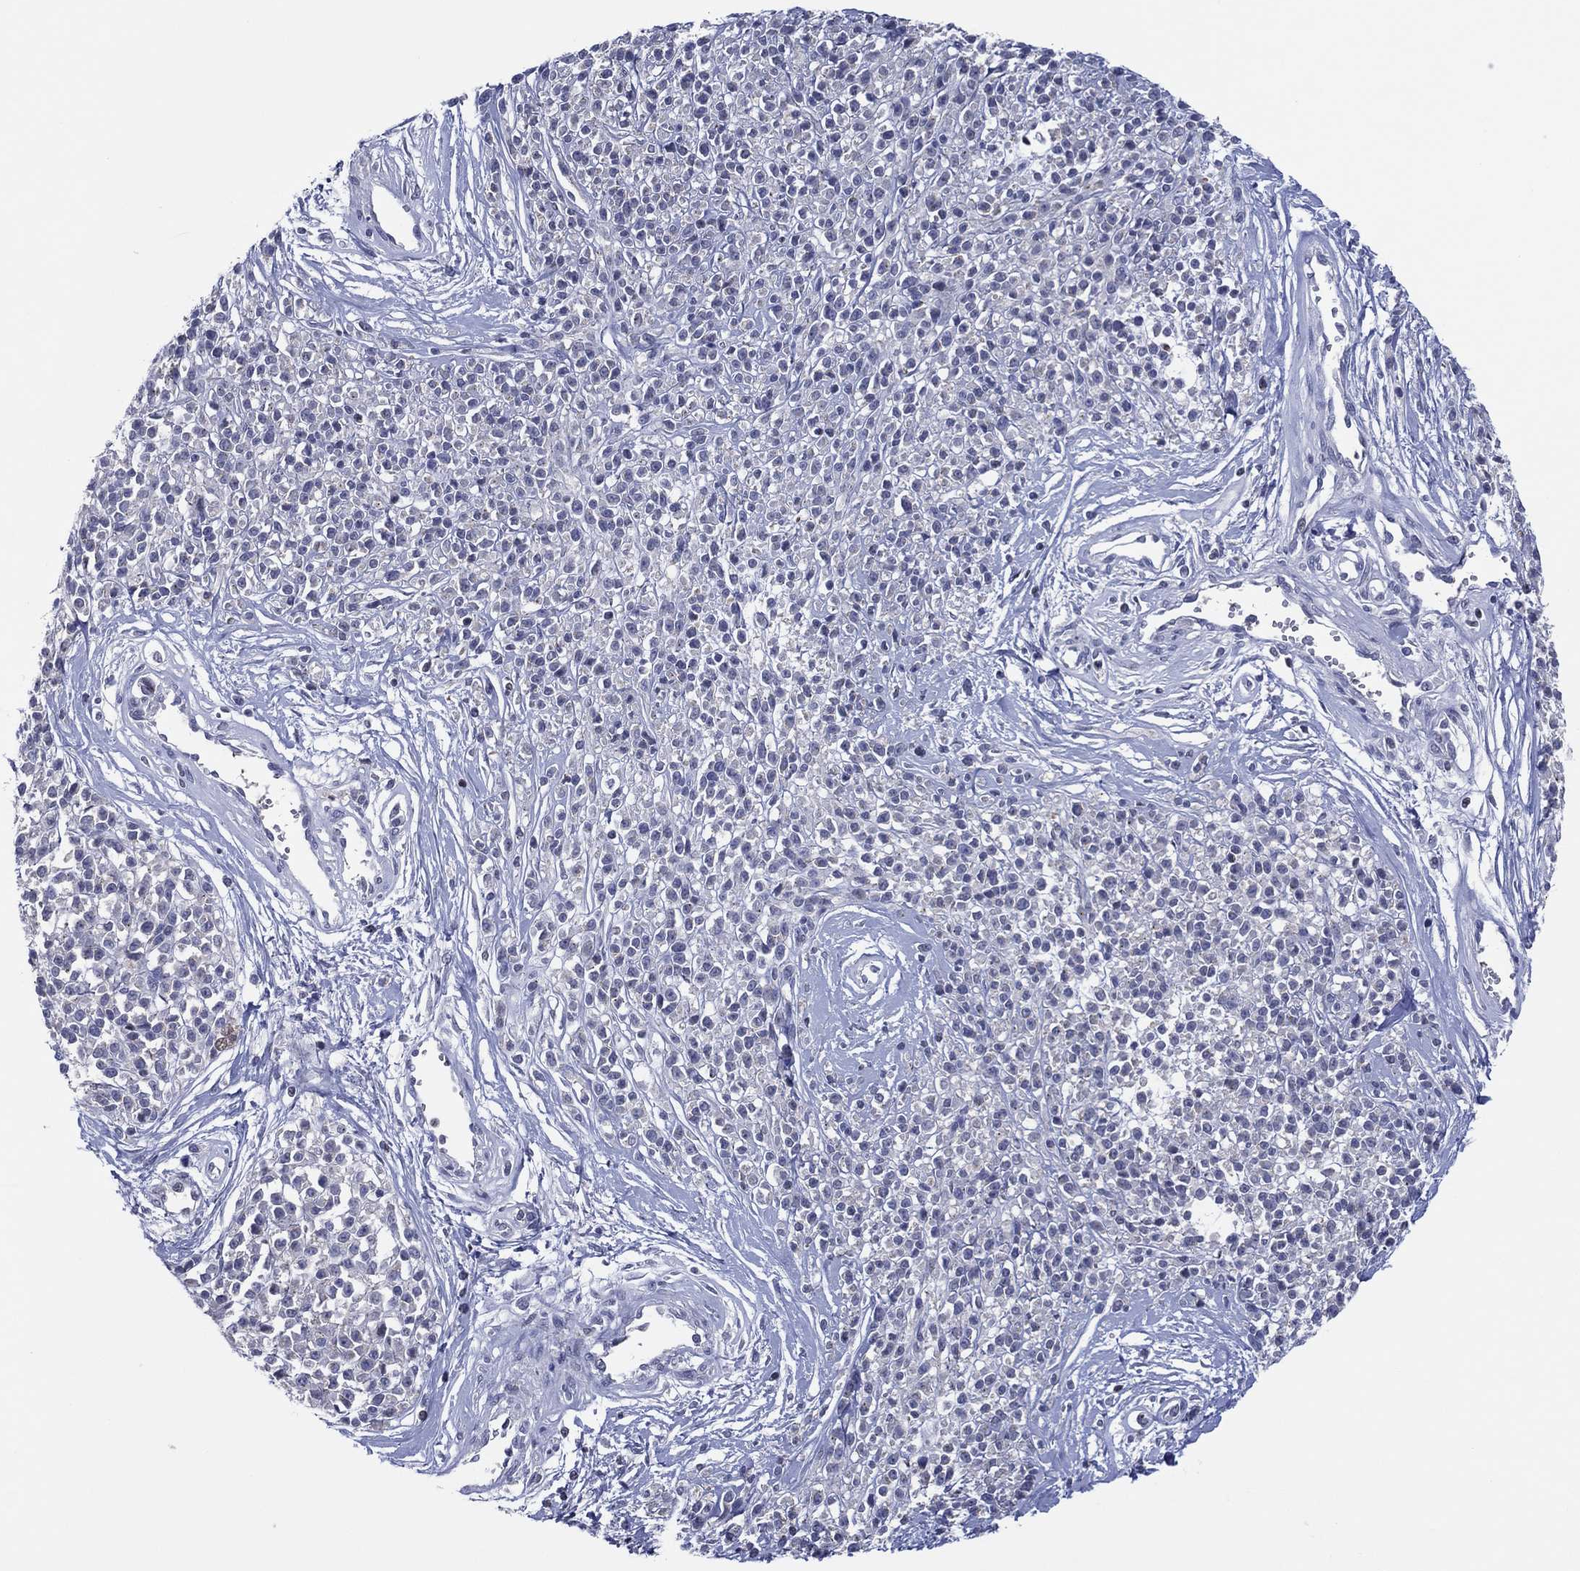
{"staining": {"intensity": "negative", "quantity": "none", "location": "none"}, "tissue": "melanoma", "cell_type": "Tumor cells", "image_type": "cancer", "snomed": [{"axis": "morphology", "description": "Malignant melanoma, NOS"}, {"axis": "topography", "description": "Skin"}, {"axis": "topography", "description": "Skin of trunk"}], "caption": "Tumor cells show no significant expression in melanoma. (Brightfield microscopy of DAB (3,3'-diaminobenzidine) immunohistochemistry (IHC) at high magnification).", "gene": "TRIM31", "patient": {"sex": "male", "age": 74}}